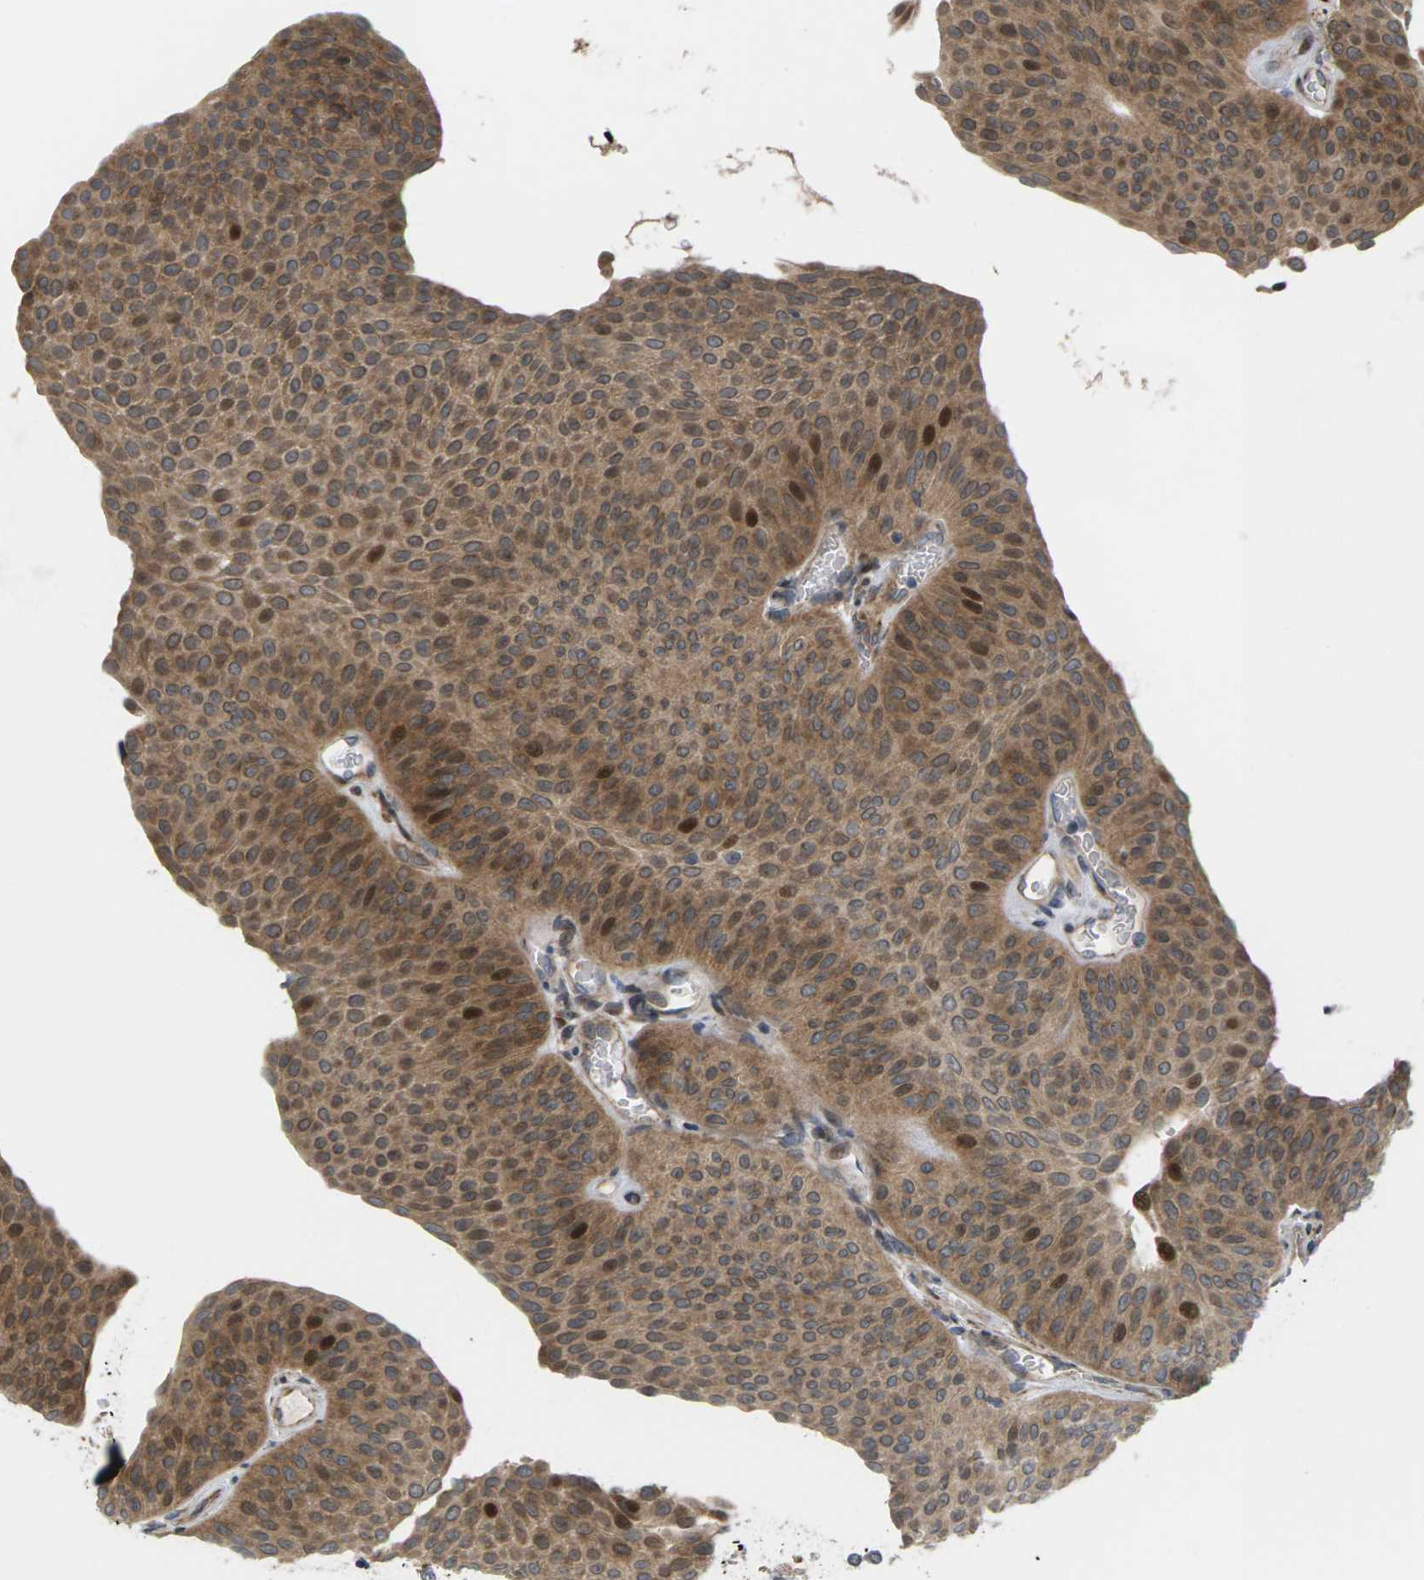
{"staining": {"intensity": "moderate", "quantity": ">75%", "location": "cytoplasmic/membranous,nuclear"}, "tissue": "urothelial cancer", "cell_type": "Tumor cells", "image_type": "cancer", "snomed": [{"axis": "morphology", "description": "Urothelial carcinoma, Low grade"}, {"axis": "topography", "description": "Urinary bladder"}], "caption": "Urothelial cancer stained for a protein (brown) shows moderate cytoplasmic/membranous and nuclear positive expression in approximately >75% of tumor cells.", "gene": "ROBO1", "patient": {"sex": "female", "age": 60}}